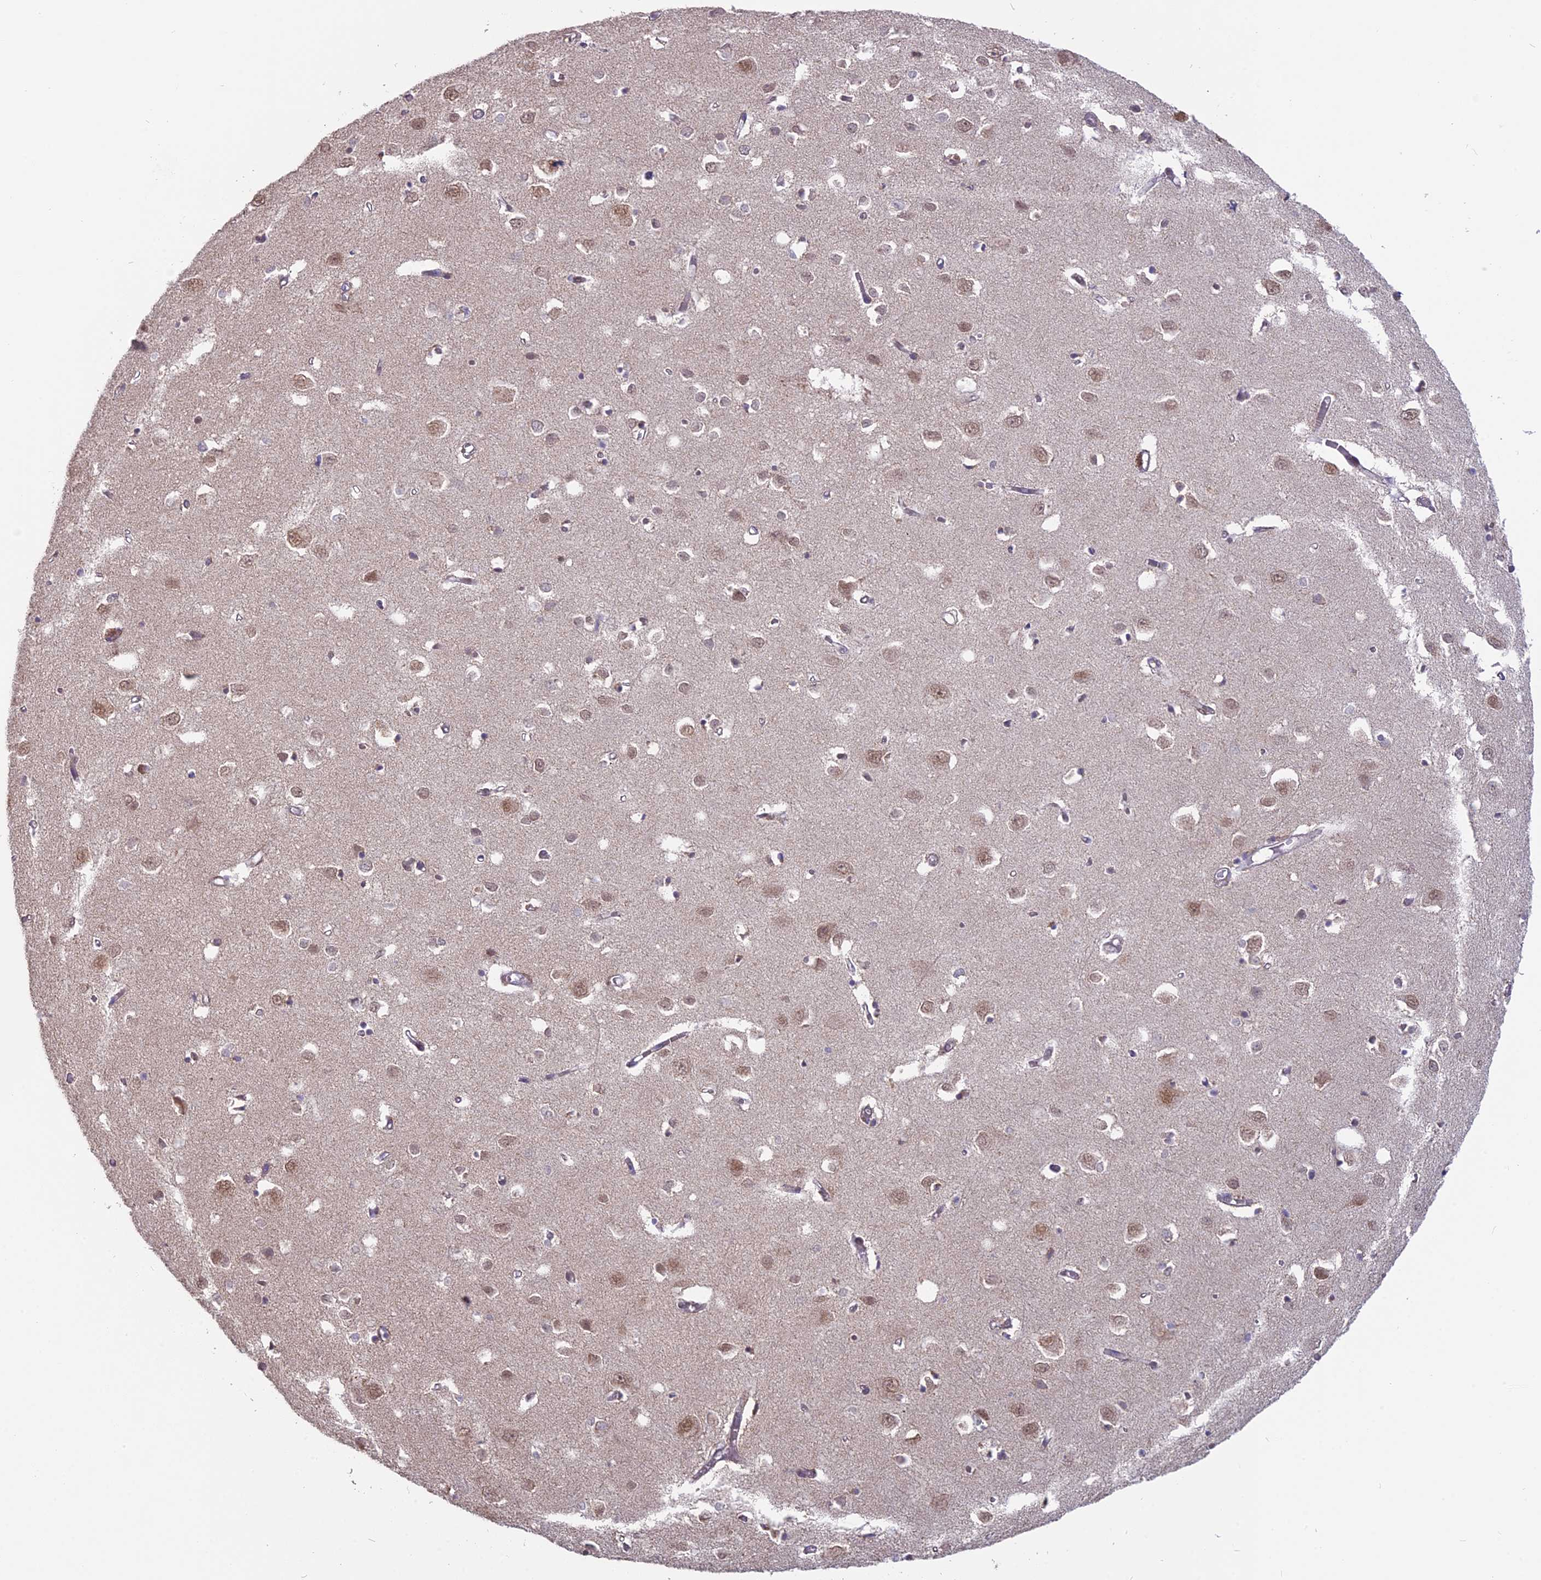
{"staining": {"intensity": "weak", "quantity": "25%-75%", "location": "cytoplasmic/membranous"}, "tissue": "cerebral cortex", "cell_type": "Endothelial cells", "image_type": "normal", "snomed": [{"axis": "morphology", "description": "Normal tissue, NOS"}, {"axis": "topography", "description": "Cerebral cortex"}], "caption": "DAB (3,3'-diaminobenzidine) immunohistochemical staining of benign cerebral cortex shows weak cytoplasmic/membranous protein staining in approximately 25%-75% of endothelial cells.", "gene": "ARHGAP40", "patient": {"sex": "female", "age": 64}}